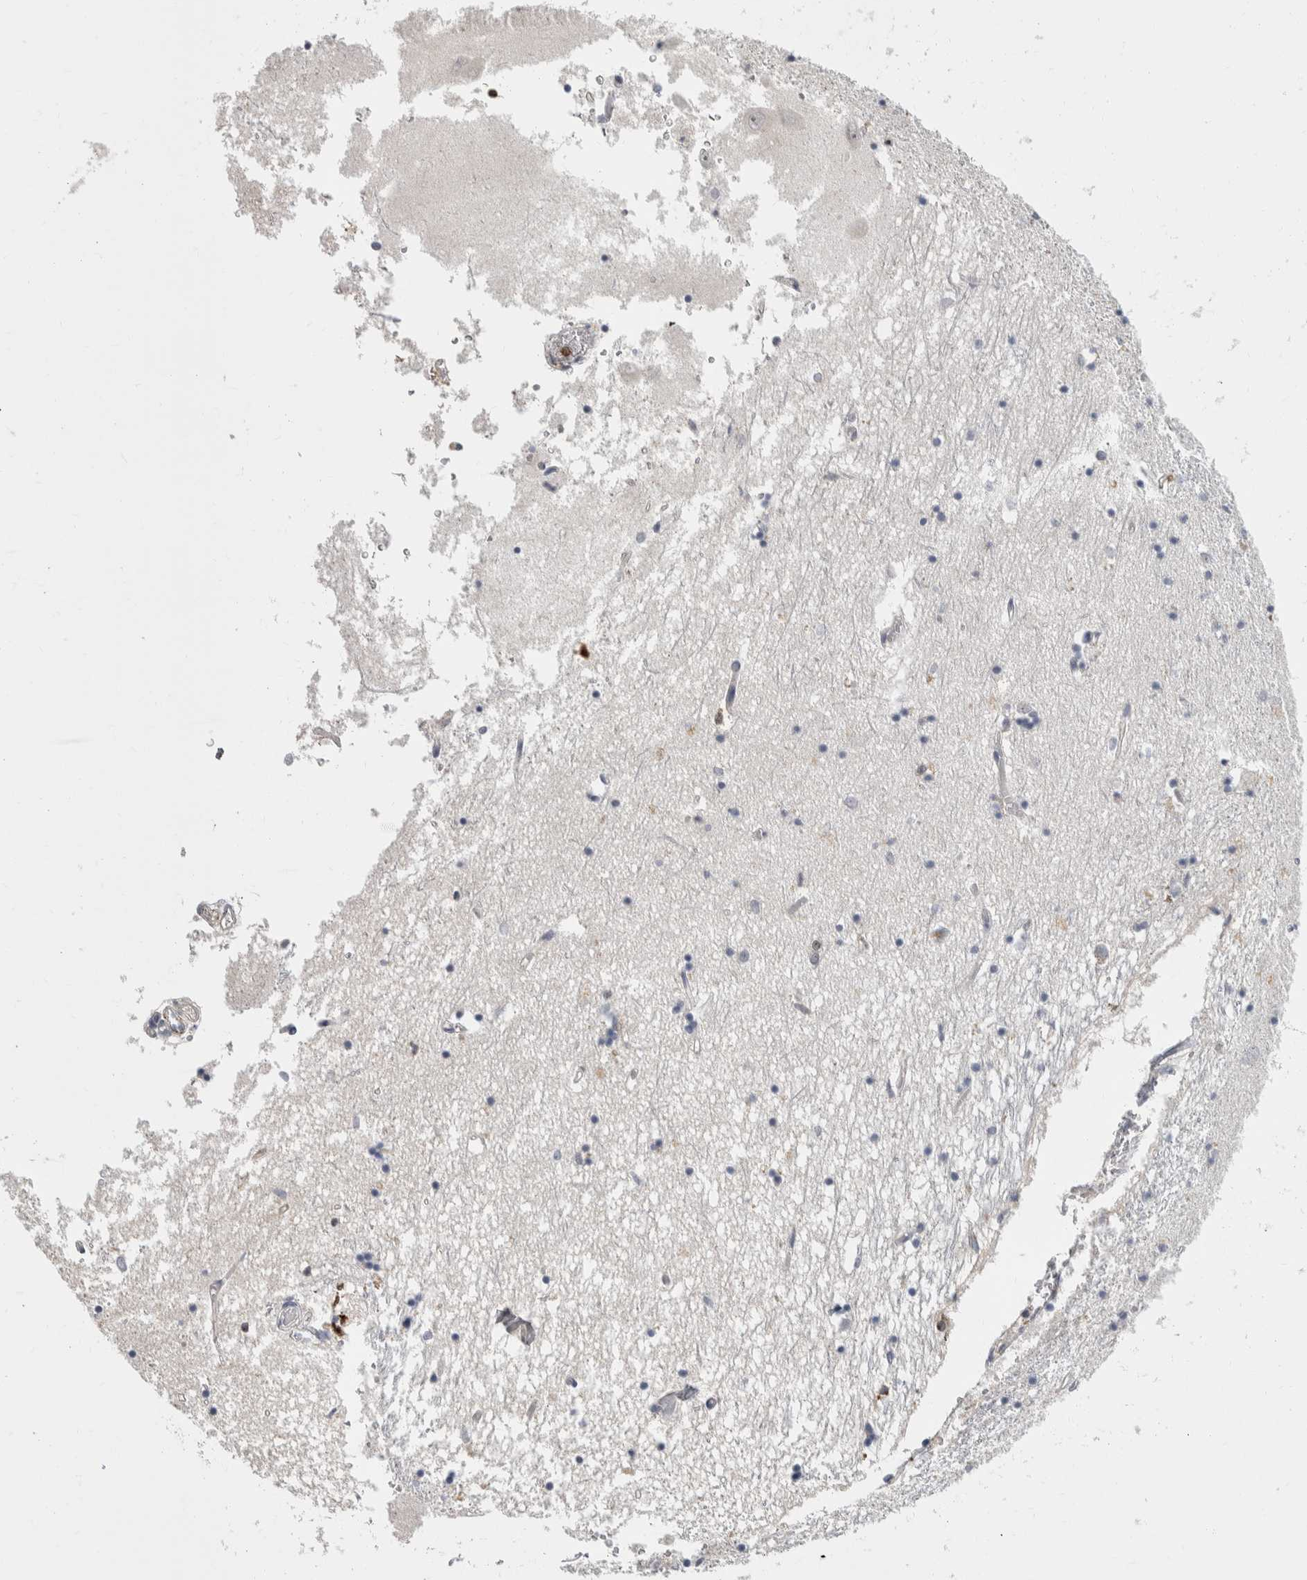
{"staining": {"intensity": "negative", "quantity": "none", "location": "none"}, "tissue": "hippocampus", "cell_type": "Glial cells", "image_type": "normal", "snomed": [{"axis": "morphology", "description": "Normal tissue, NOS"}, {"axis": "topography", "description": "Hippocampus"}], "caption": "The histopathology image displays no significant staining in glial cells of hippocampus. The staining was performed using DAB (3,3'-diaminobenzidine) to visualize the protein expression in brown, while the nuclei were stained in blue with hematoxylin (Magnification: 20x).", "gene": "CEP295NL", "patient": {"sex": "male", "age": 70}}